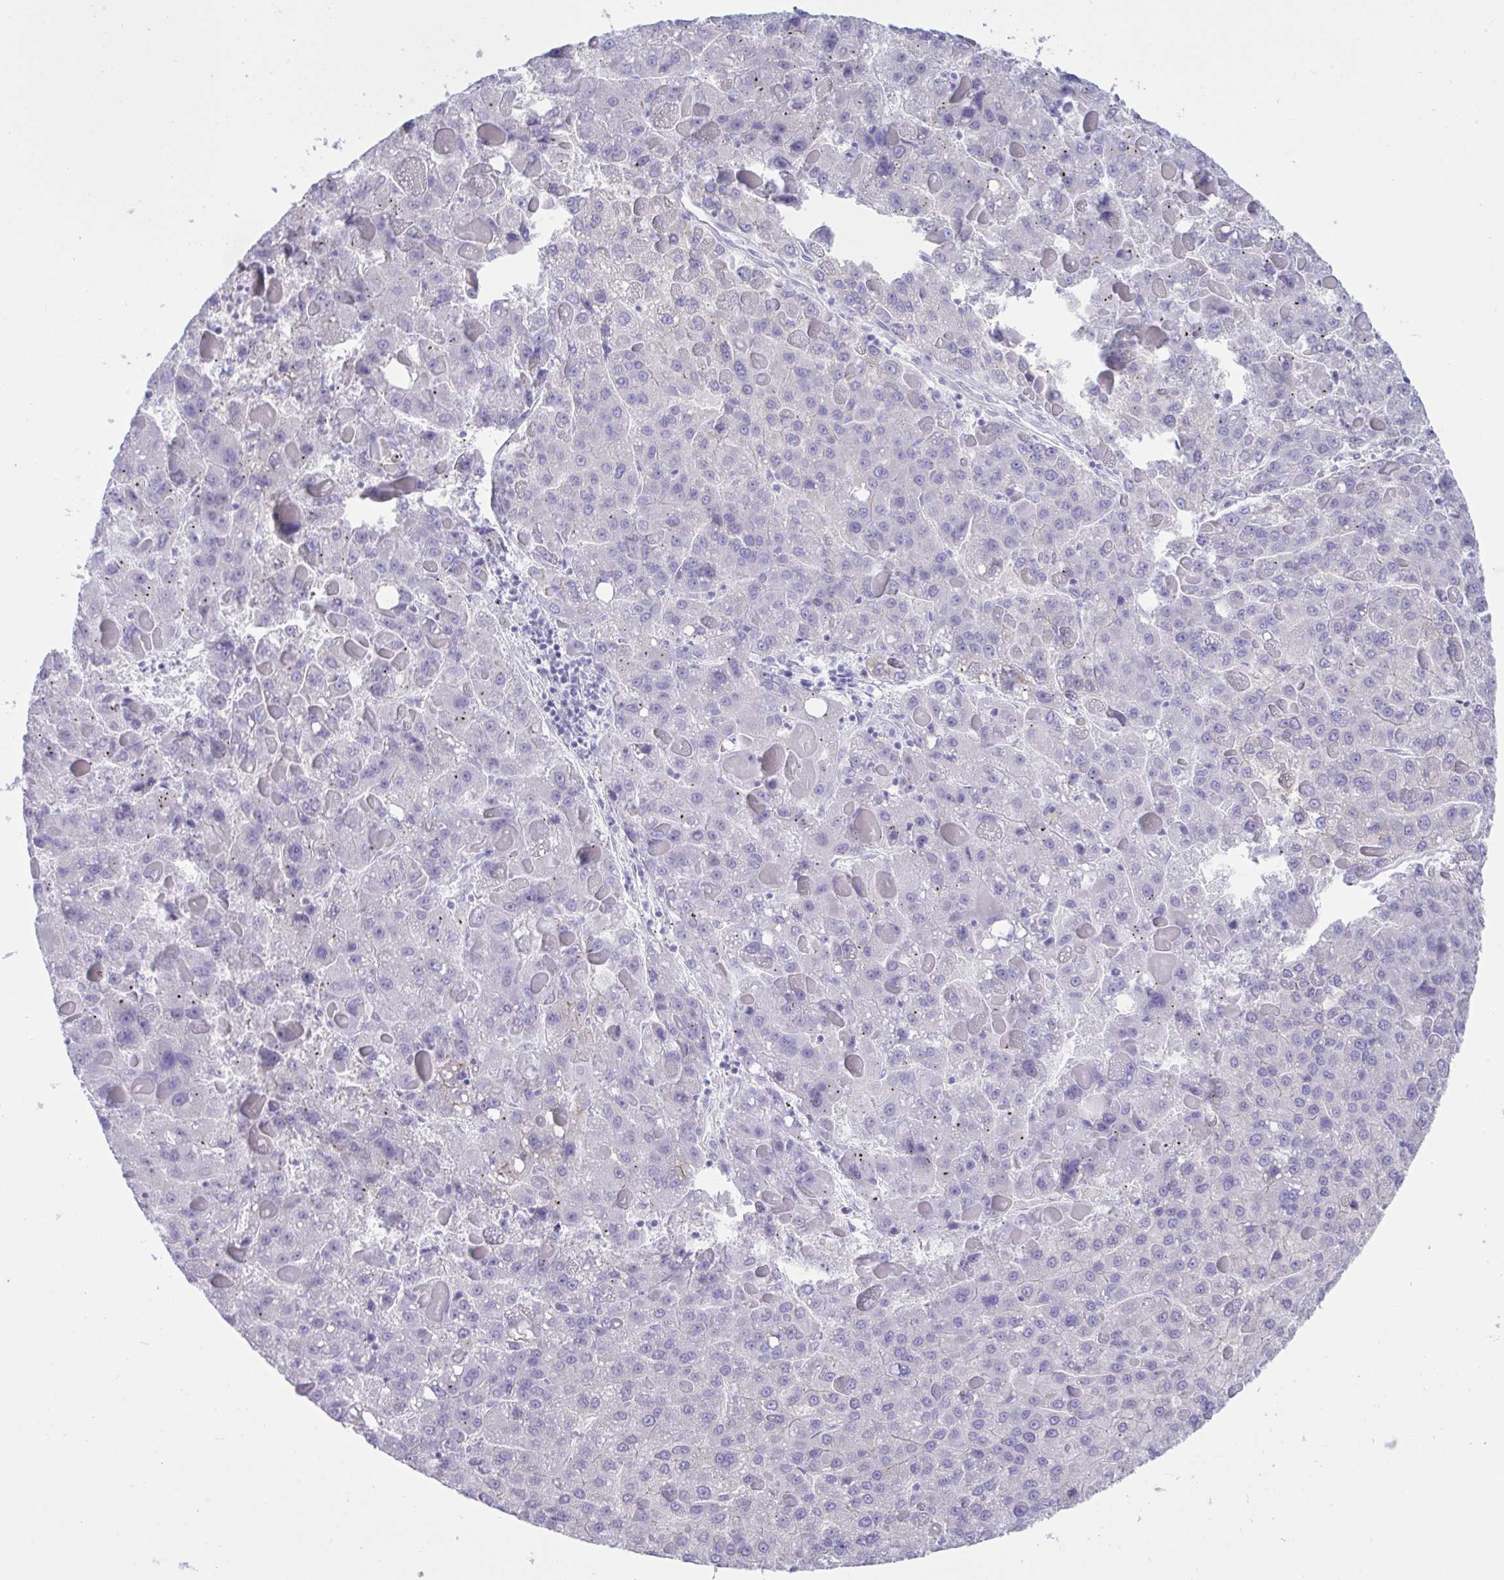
{"staining": {"intensity": "negative", "quantity": "none", "location": "none"}, "tissue": "liver cancer", "cell_type": "Tumor cells", "image_type": "cancer", "snomed": [{"axis": "morphology", "description": "Carcinoma, Hepatocellular, NOS"}, {"axis": "topography", "description": "Liver"}], "caption": "Immunohistochemistry micrograph of neoplastic tissue: liver hepatocellular carcinoma stained with DAB (3,3'-diaminobenzidine) shows no significant protein positivity in tumor cells. The staining was performed using DAB (3,3'-diaminobenzidine) to visualize the protein expression in brown, while the nuclei were stained in blue with hematoxylin (Magnification: 20x).", "gene": "GLB1L2", "patient": {"sex": "female", "age": 82}}